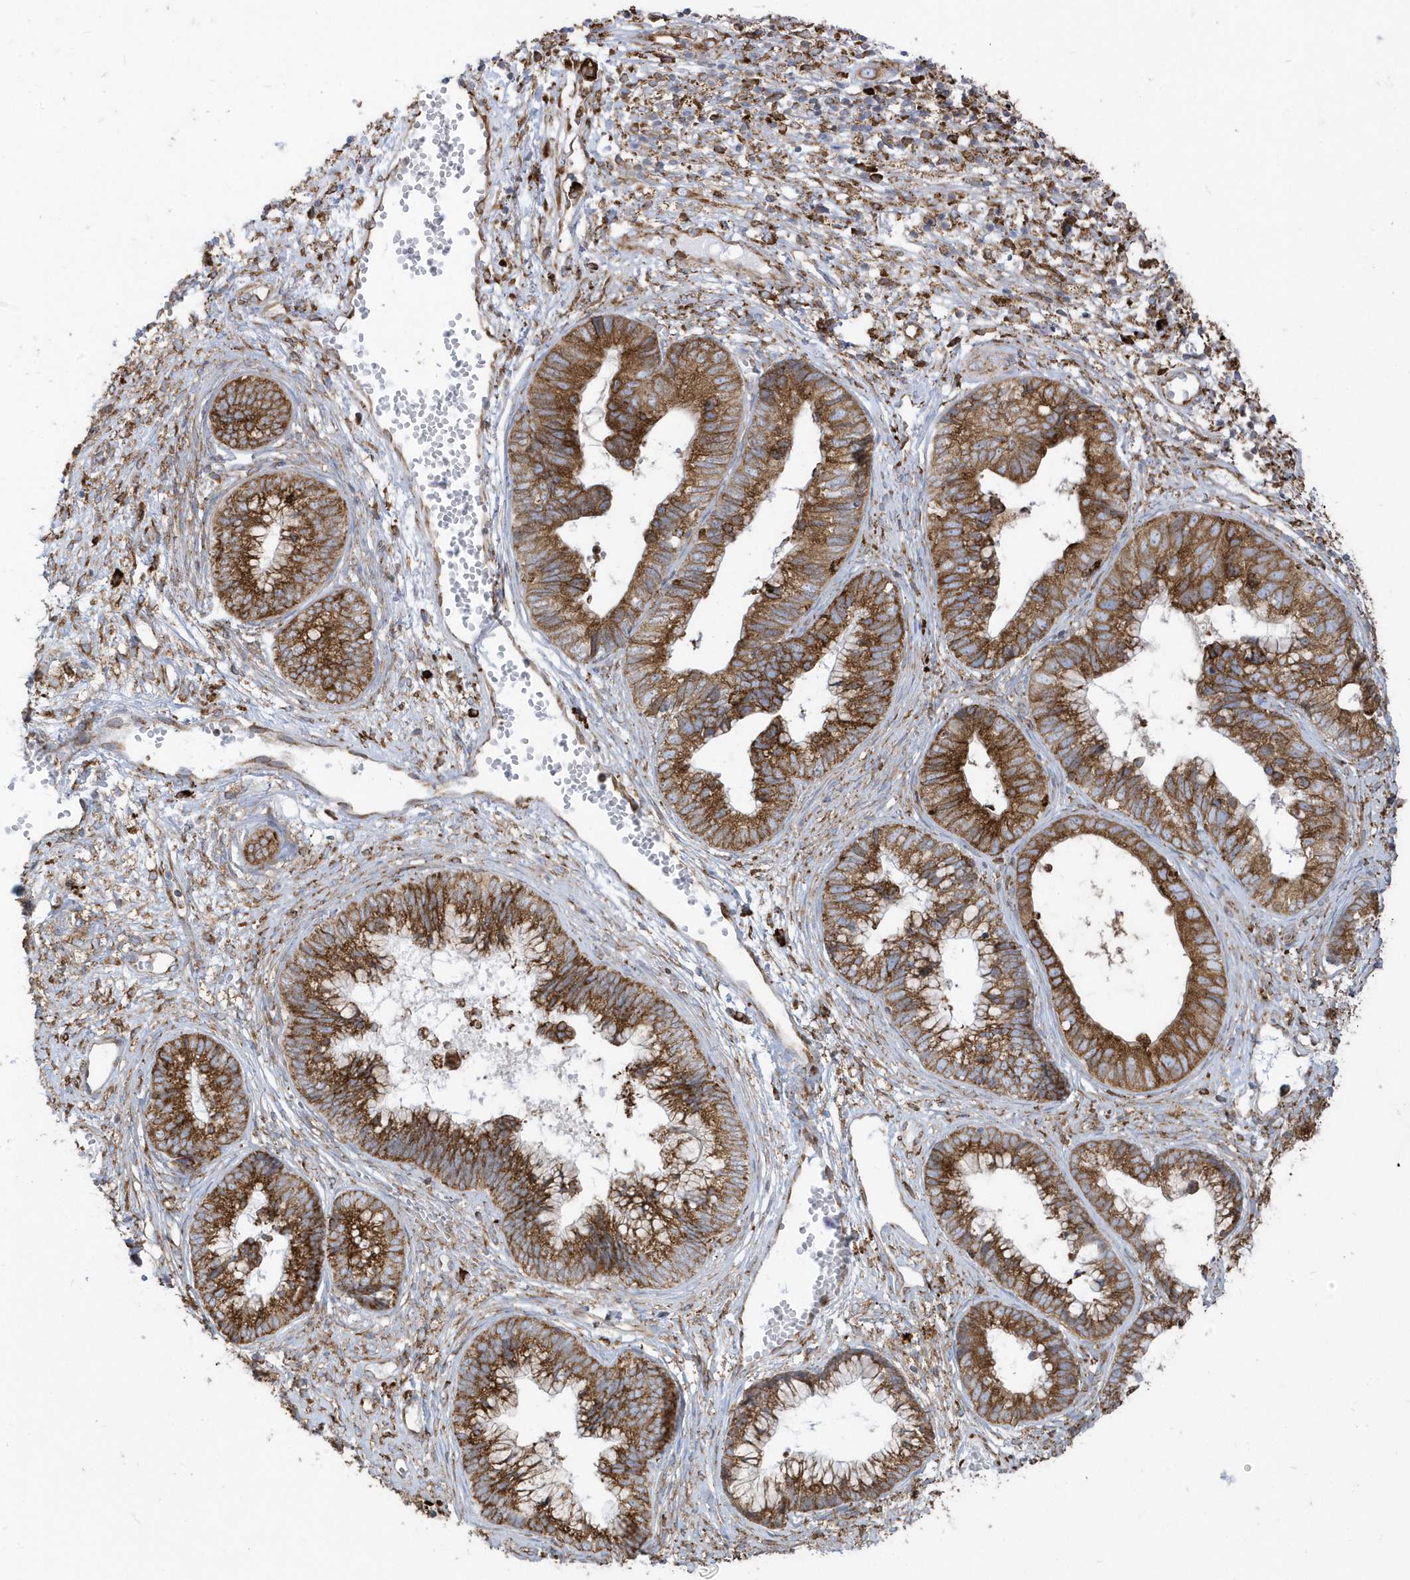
{"staining": {"intensity": "strong", "quantity": ">75%", "location": "cytoplasmic/membranous"}, "tissue": "cervical cancer", "cell_type": "Tumor cells", "image_type": "cancer", "snomed": [{"axis": "morphology", "description": "Adenocarcinoma, NOS"}, {"axis": "topography", "description": "Cervix"}], "caption": "Protein expression analysis of human cervical cancer (adenocarcinoma) reveals strong cytoplasmic/membranous staining in approximately >75% of tumor cells.", "gene": "PDIA6", "patient": {"sex": "female", "age": 44}}